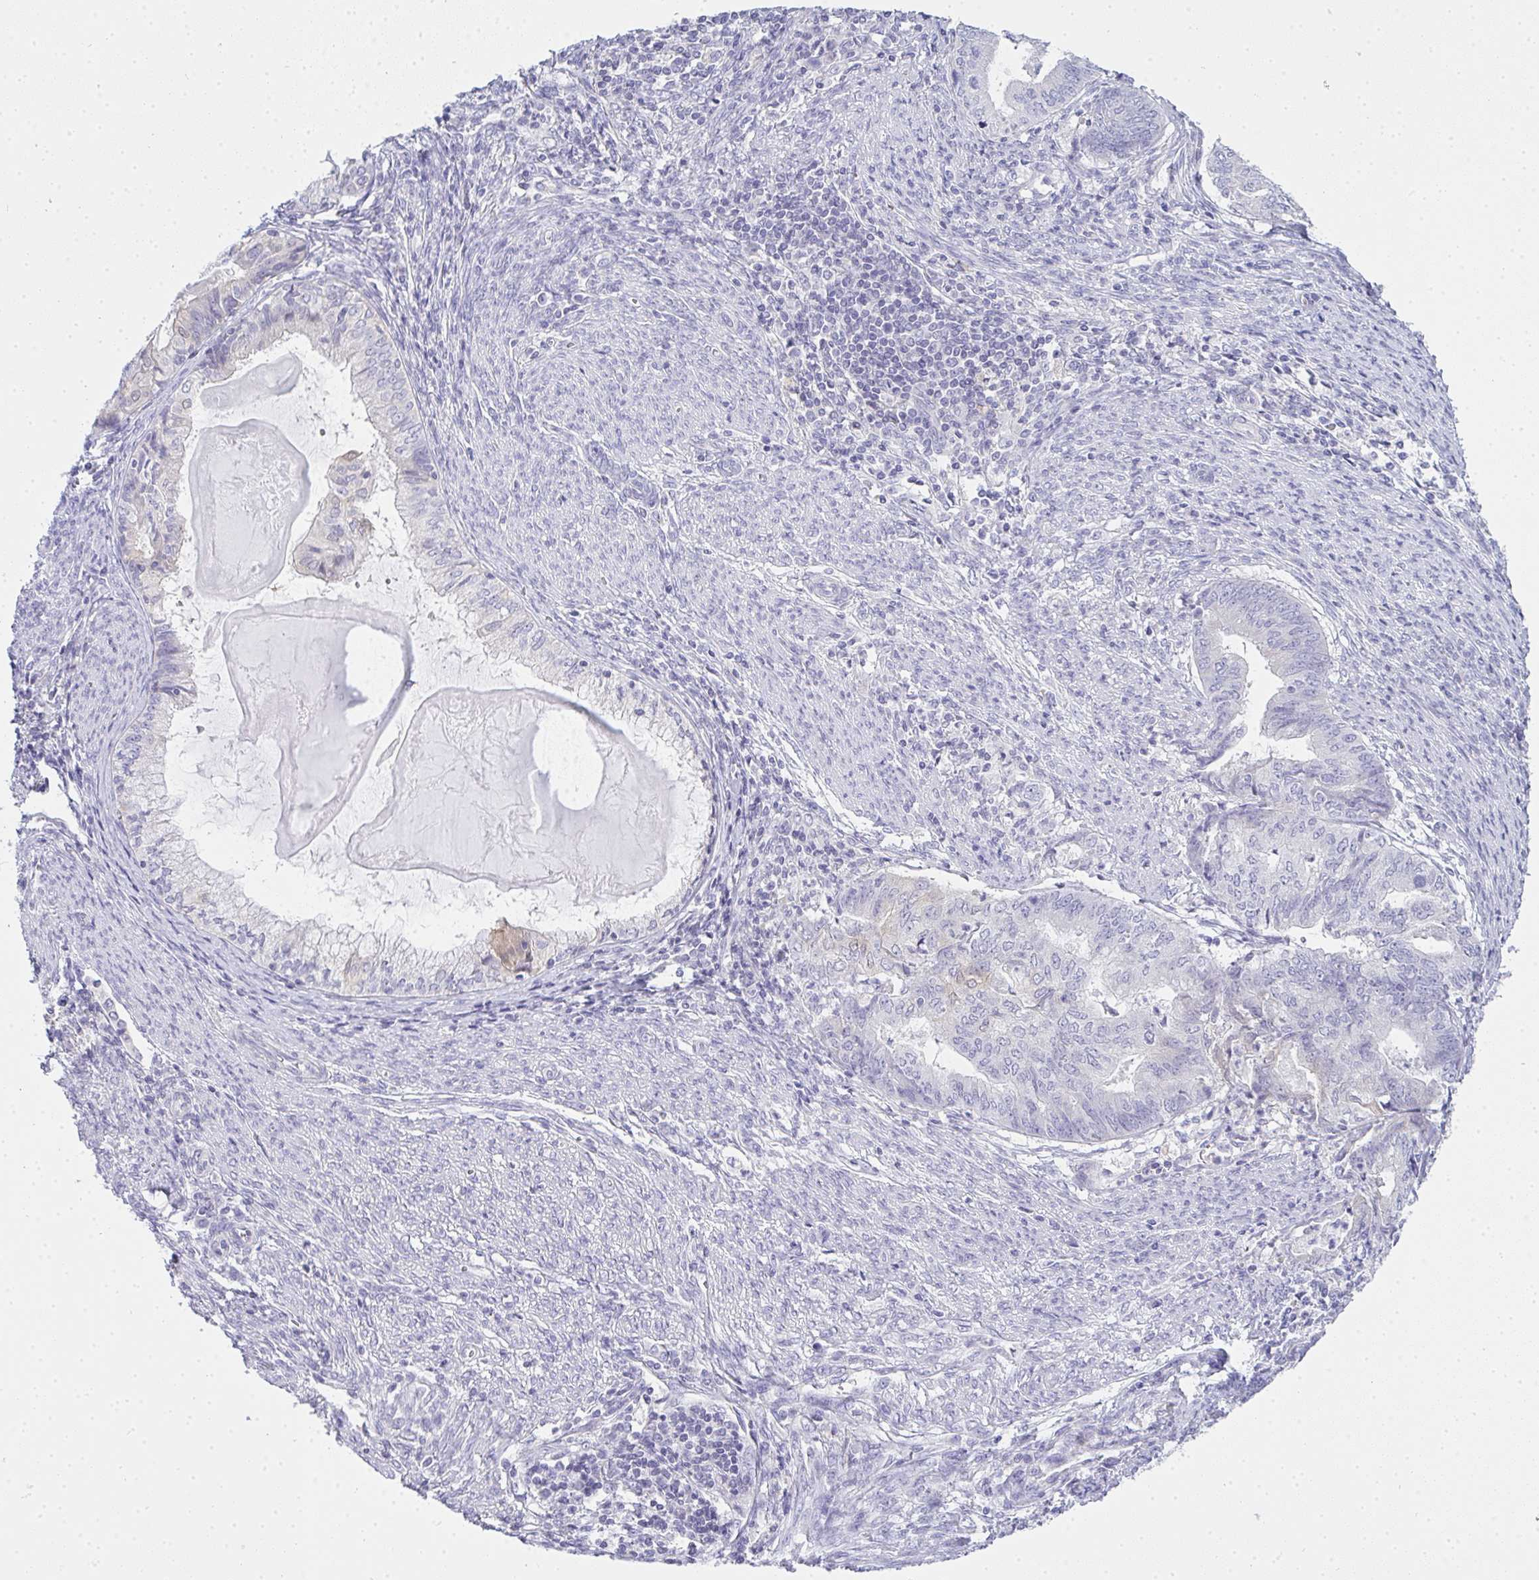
{"staining": {"intensity": "negative", "quantity": "none", "location": "none"}, "tissue": "endometrial cancer", "cell_type": "Tumor cells", "image_type": "cancer", "snomed": [{"axis": "morphology", "description": "Adenocarcinoma, NOS"}, {"axis": "topography", "description": "Endometrium"}], "caption": "Protein analysis of endometrial cancer displays no significant expression in tumor cells. (DAB (3,3'-diaminobenzidine) immunohistochemistry (IHC) visualized using brightfield microscopy, high magnification).", "gene": "GSDMB", "patient": {"sex": "female", "age": 79}}